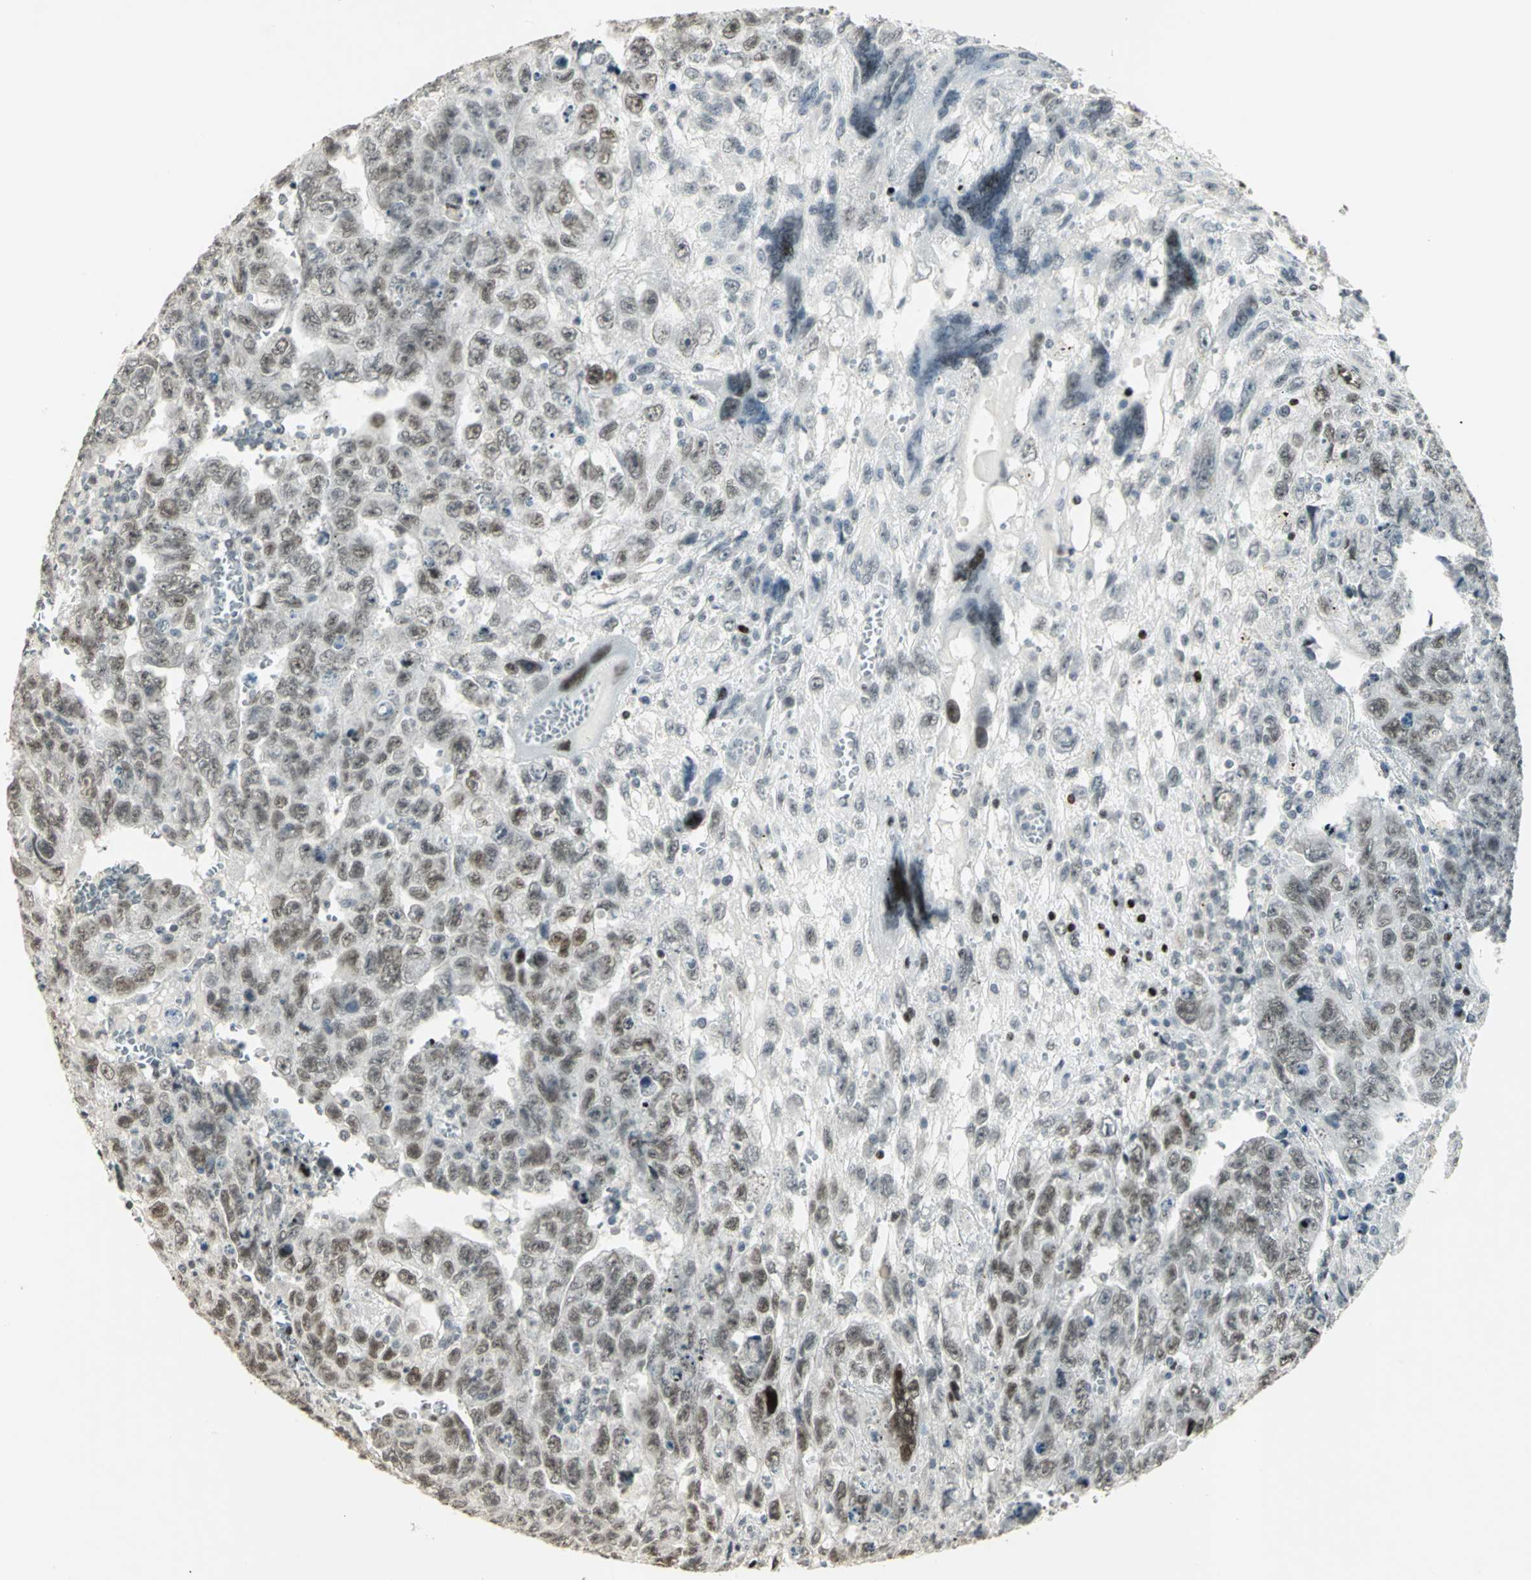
{"staining": {"intensity": "weak", "quantity": "25%-75%", "location": "nuclear"}, "tissue": "testis cancer", "cell_type": "Tumor cells", "image_type": "cancer", "snomed": [{"axis": "morphology", "description": "Carcinoma, Embryonal, NOS"}, {"axis": "topography", "description": "Testis"}], "caption": "Brown immunohistochemical staining in human testis cancer demonstrates weak nuclear expression in about 25%-75% of tumor cells.", "gene": "KDM1A", "patient": {"sex": "male", "age": 28}}